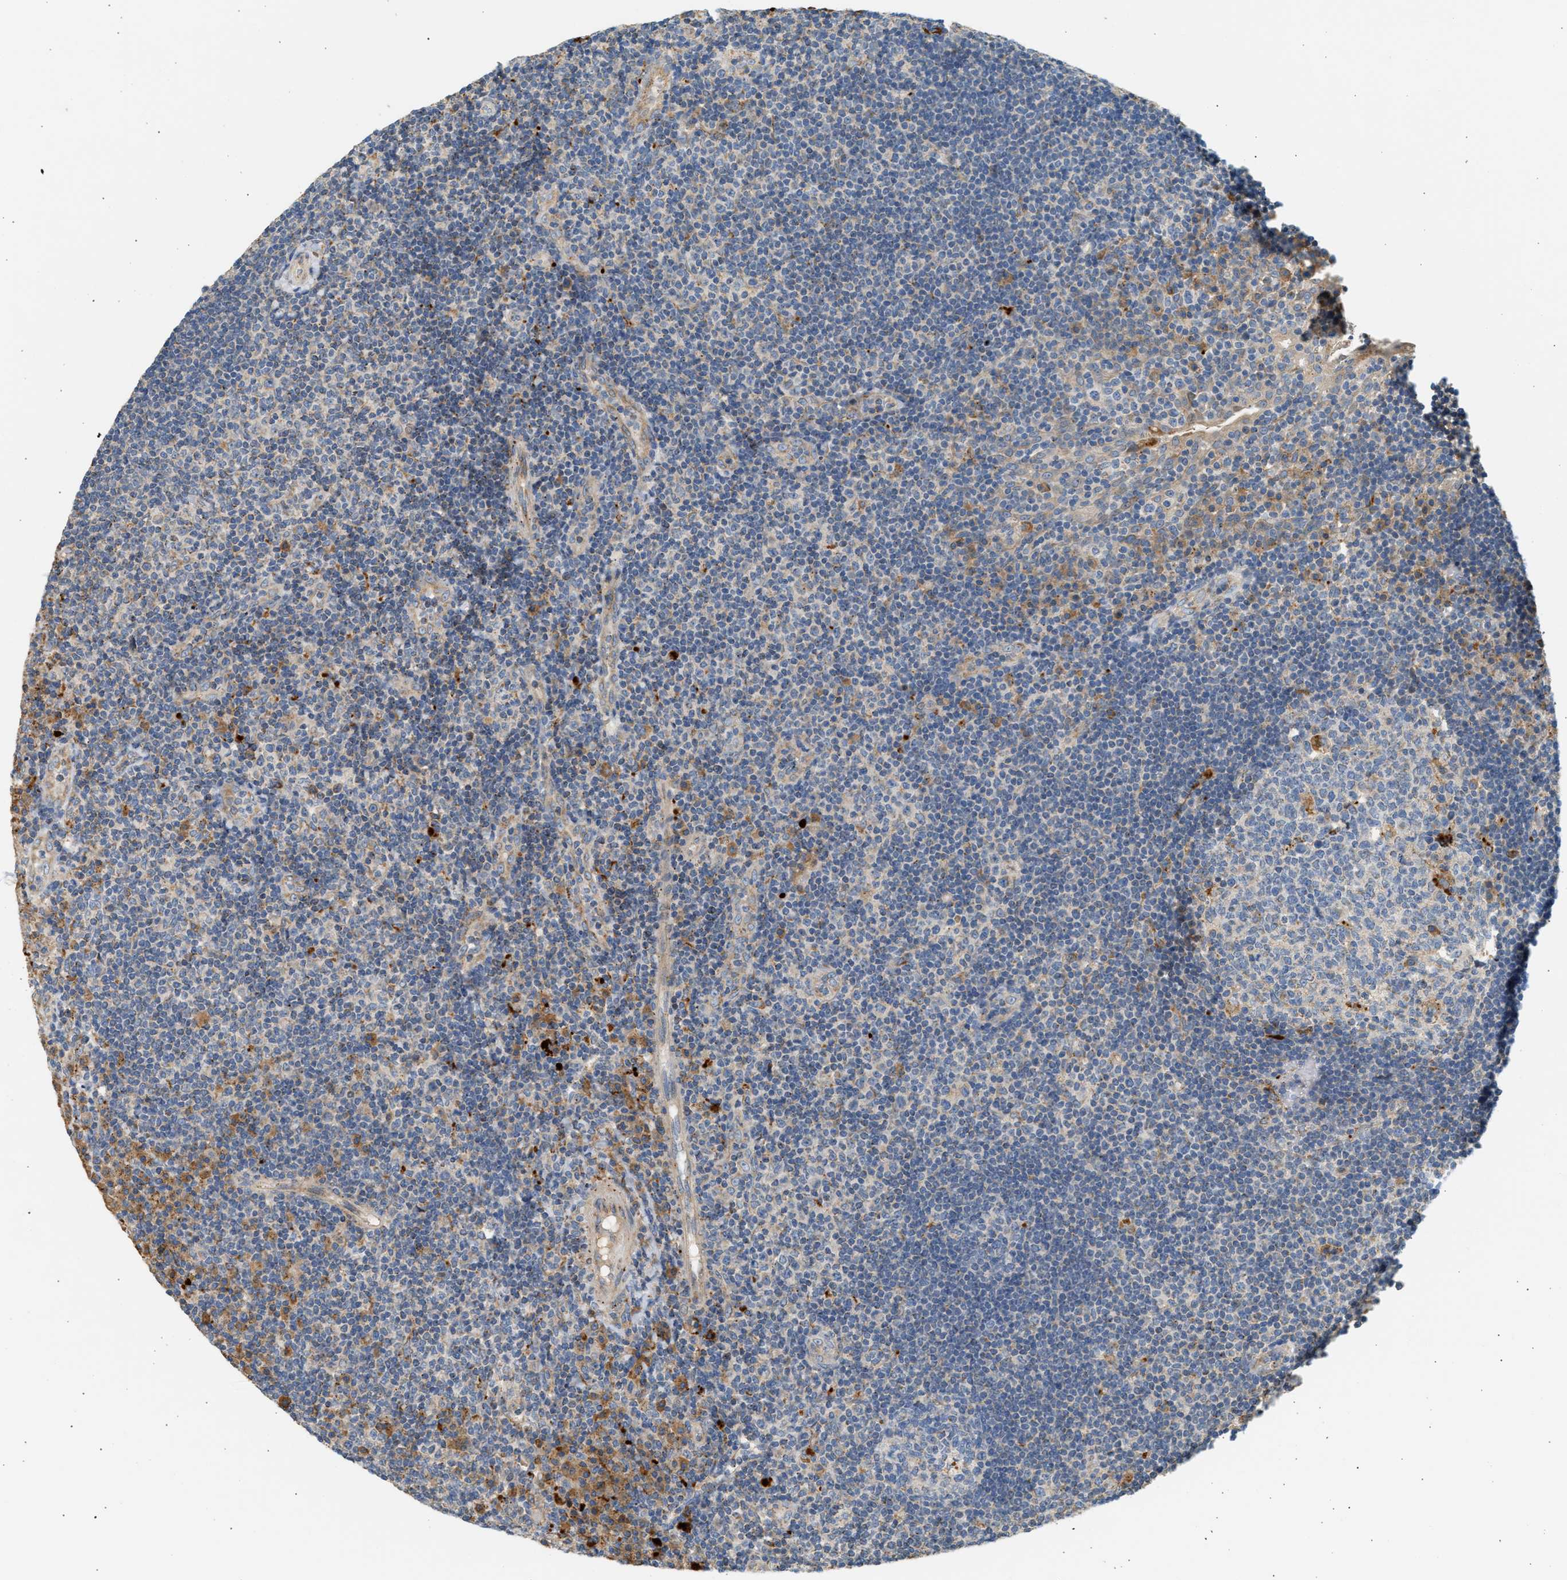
{"staining": {"intensity": "moderate", "quantity": "<25%", "location": "cytoplasmic/membranous"}, "tissue": "tonsil", "cell_type": "Germinal center cells", "image_type": "normal", "snomed": [{"axis": "morphology", "description": "Normal tissue, NOS"}, {"axis": "topography", "description": "Tonsil"}], "caption": "Immunohistochemistry of benign tonsil shows low levels of moderate cytoplasmic/membranous expression in approximately <25% of germinal center cells.", "gene": "ENTHD1", "patient": {"sex": "female", "age": 40}}